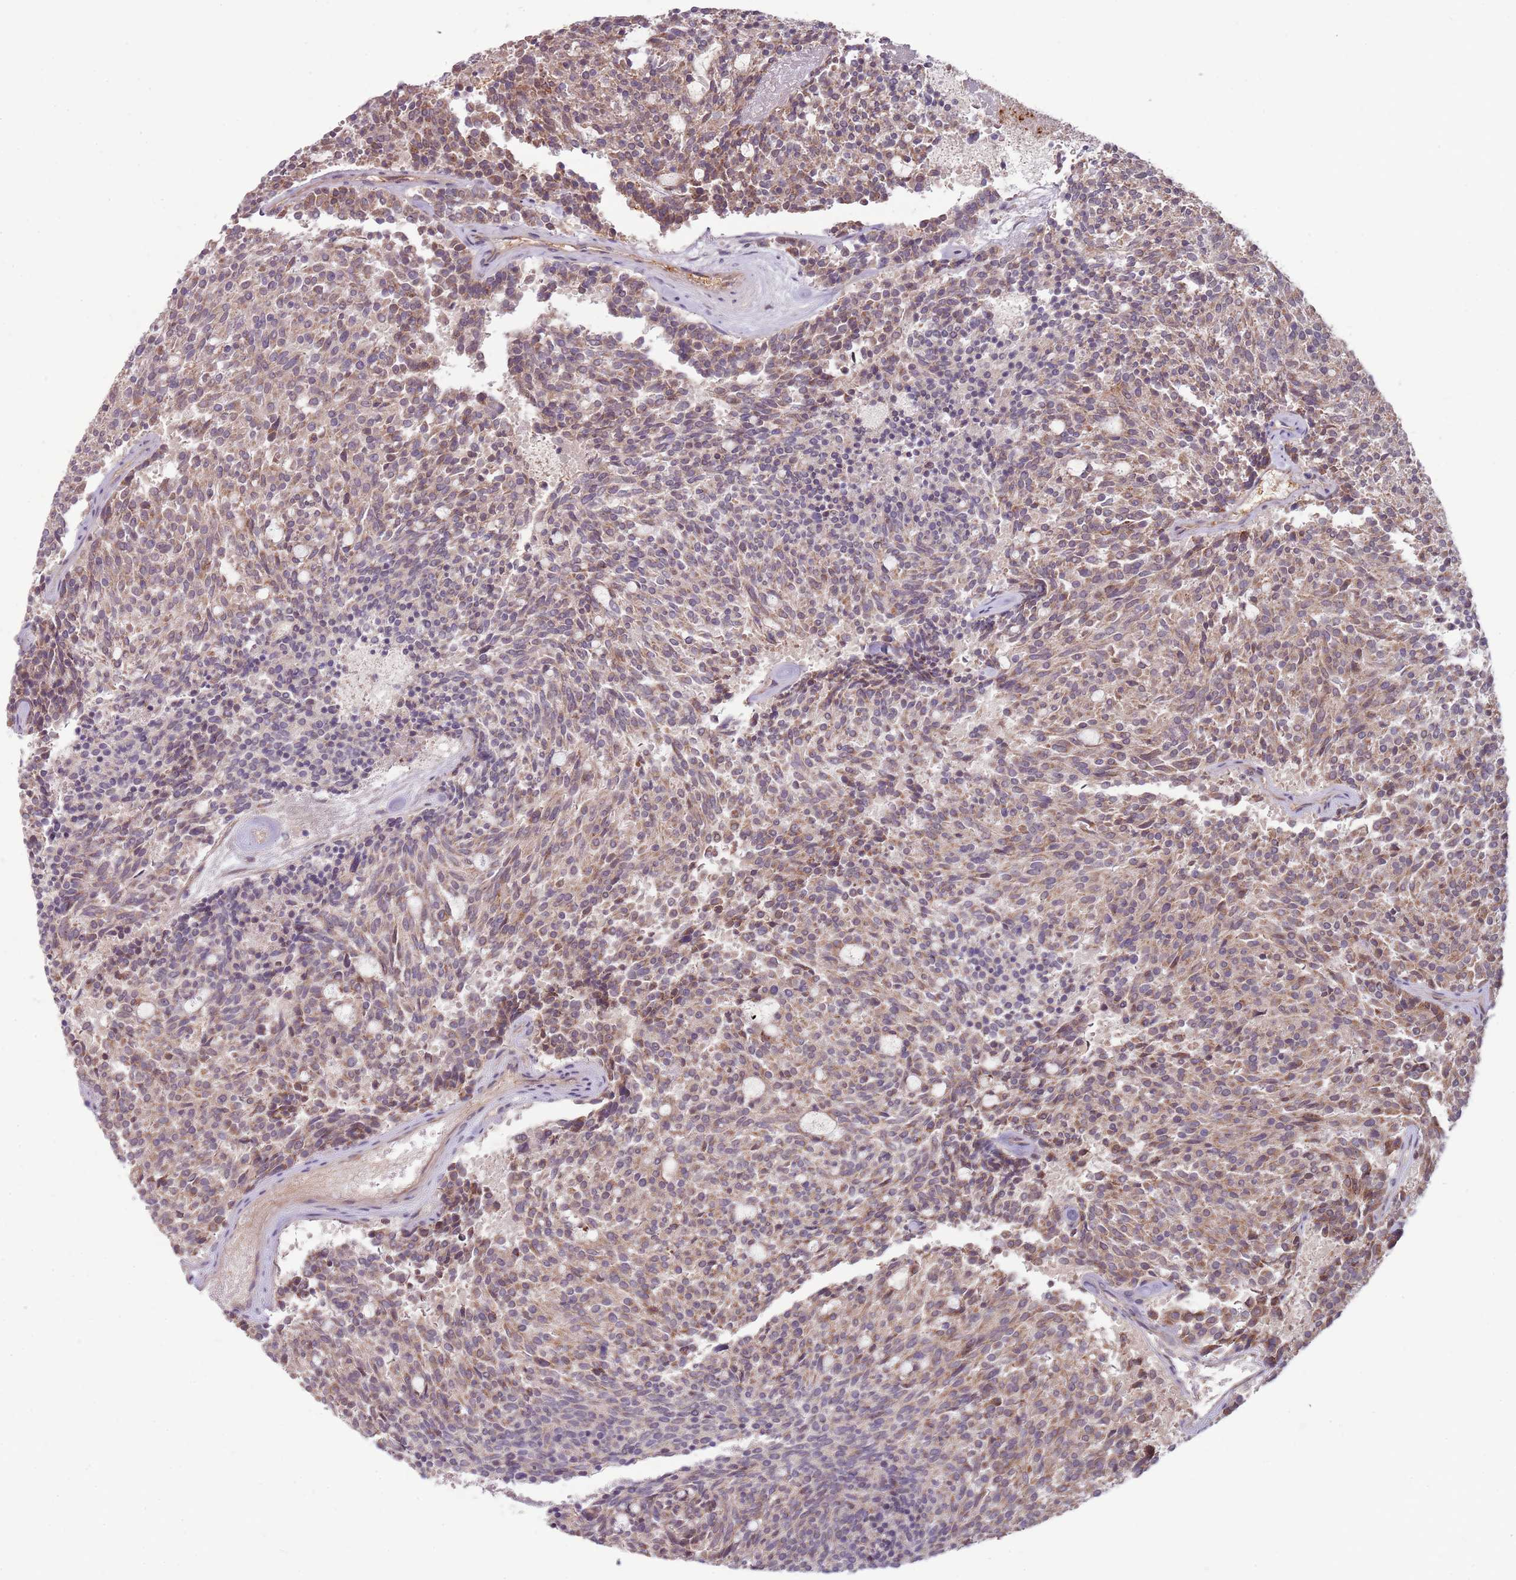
{"staining": {"intensity": "moderate", "quantity": "25%-75%", "location": "cytoplasmic/membranous"}, "tissue": "carcinoid", "cell_type": "Tumor cells", "image_type": "cancer", "snomed": [{"axis": "morphology", "description": "Carcinoid, malignant, NOS"}, {"axis": "topography", "description": "Pancreas"}], "caption": "Carcinoid stained with immunohistochemistry (IHC) reveals moderate cytoplasmic/membranous expression in approximately 25%-75% of tumor cells. Ihc stains the protein in brown and the nuclei are stained blue.", "gene": "RNF181", "patient": {"sex": "female", "age": 54}}